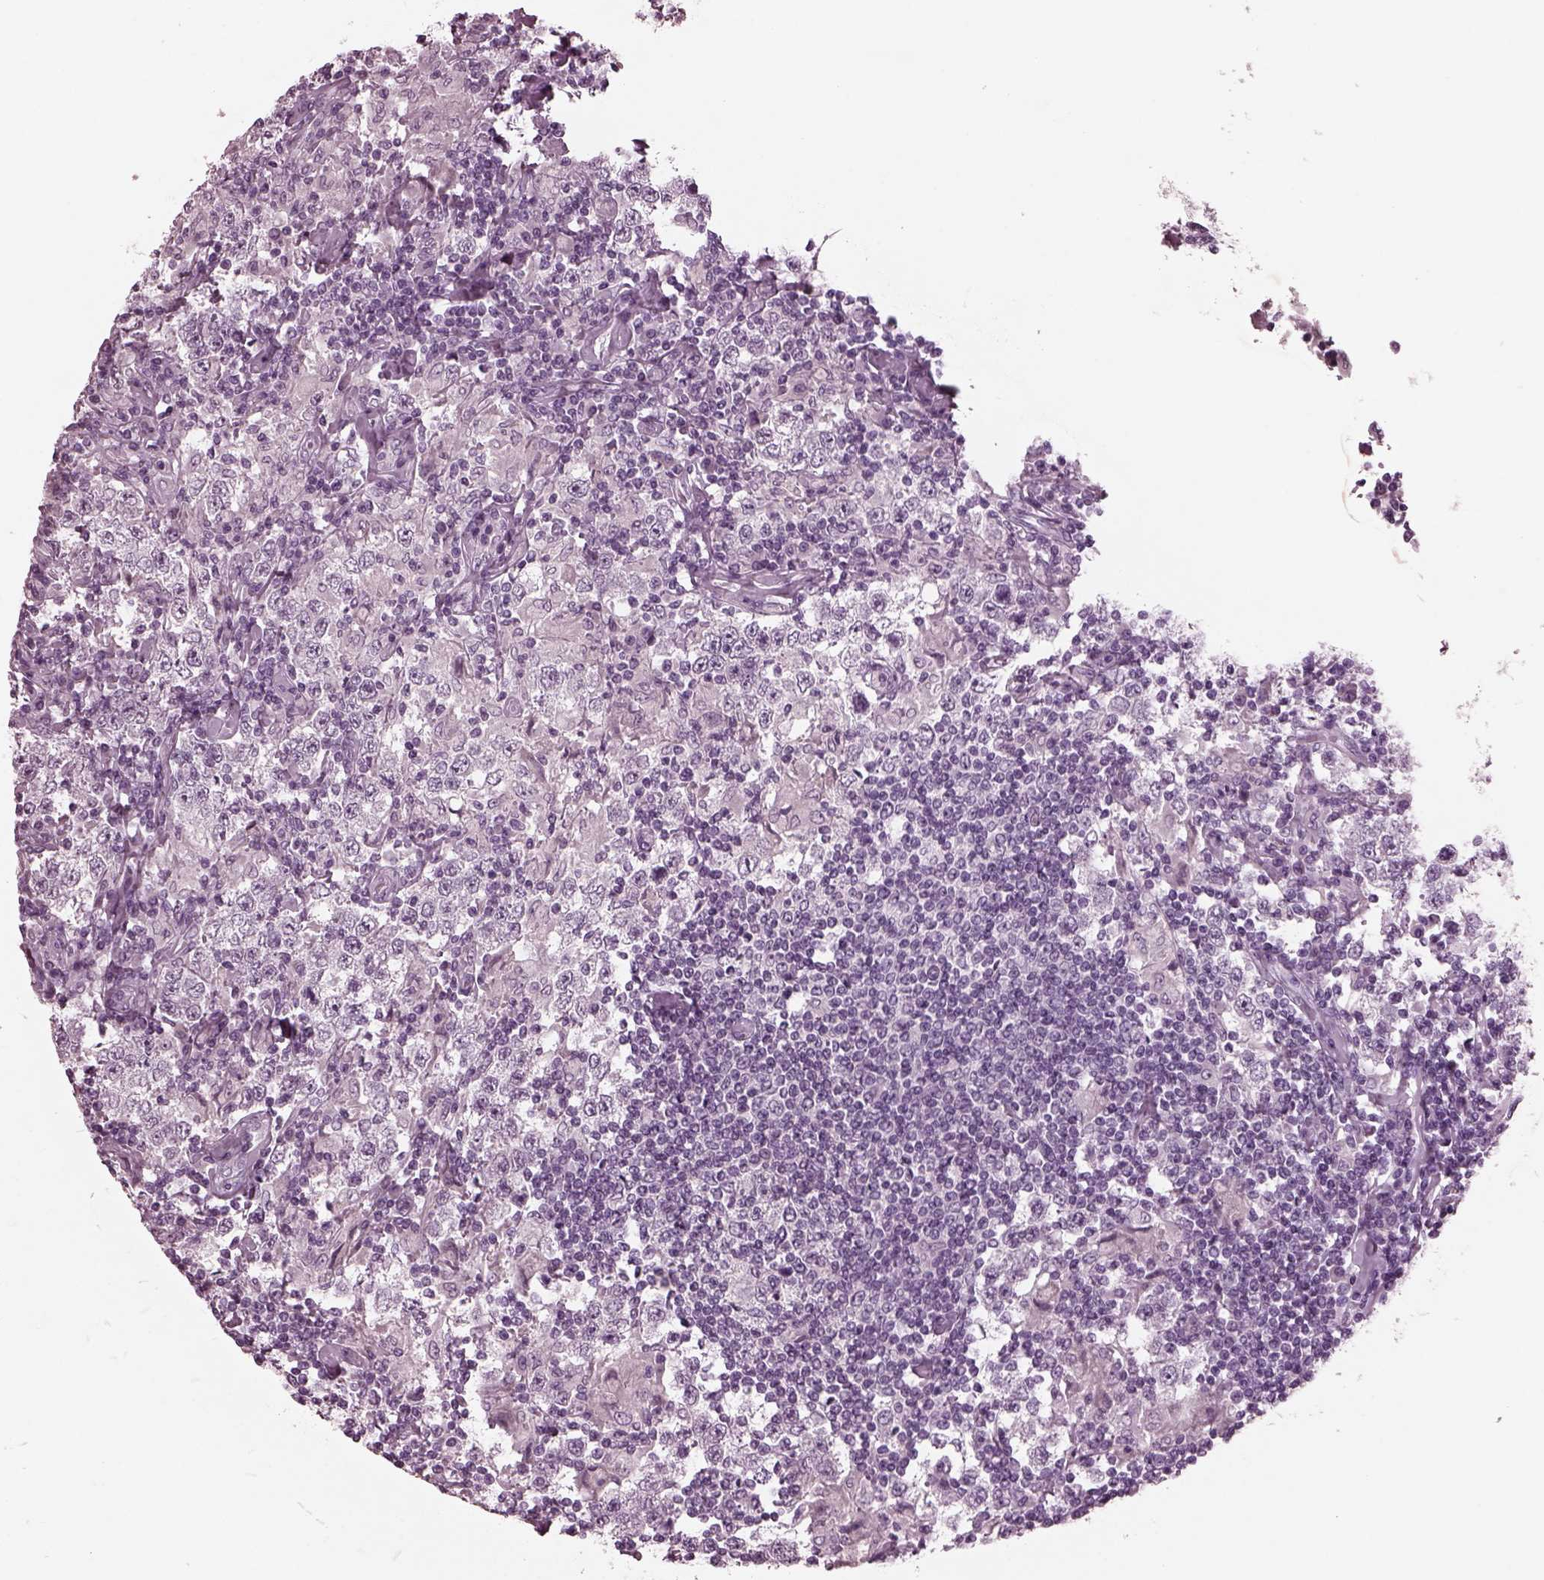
{"staining": {"intensity": "negative", "quantity": "none", "location": "none"}, "tissue": "testis cancer", "cell_type": "Tumor cells", "image_type": "cancer", "snomed": [{"axis": "morphology", "description": "Seminoma, NOS"}, {"axis": "morphology", "description": "Carcinoma, Embryonal, NOS"}, {"axis": "topography", "description": "Testis"}], "caption": "Tumor cells are negative for brown protein staining in embryonal carcinoma (testis).", "gene": "MIB2", "patient": {"sex": "male", "age": 41}}